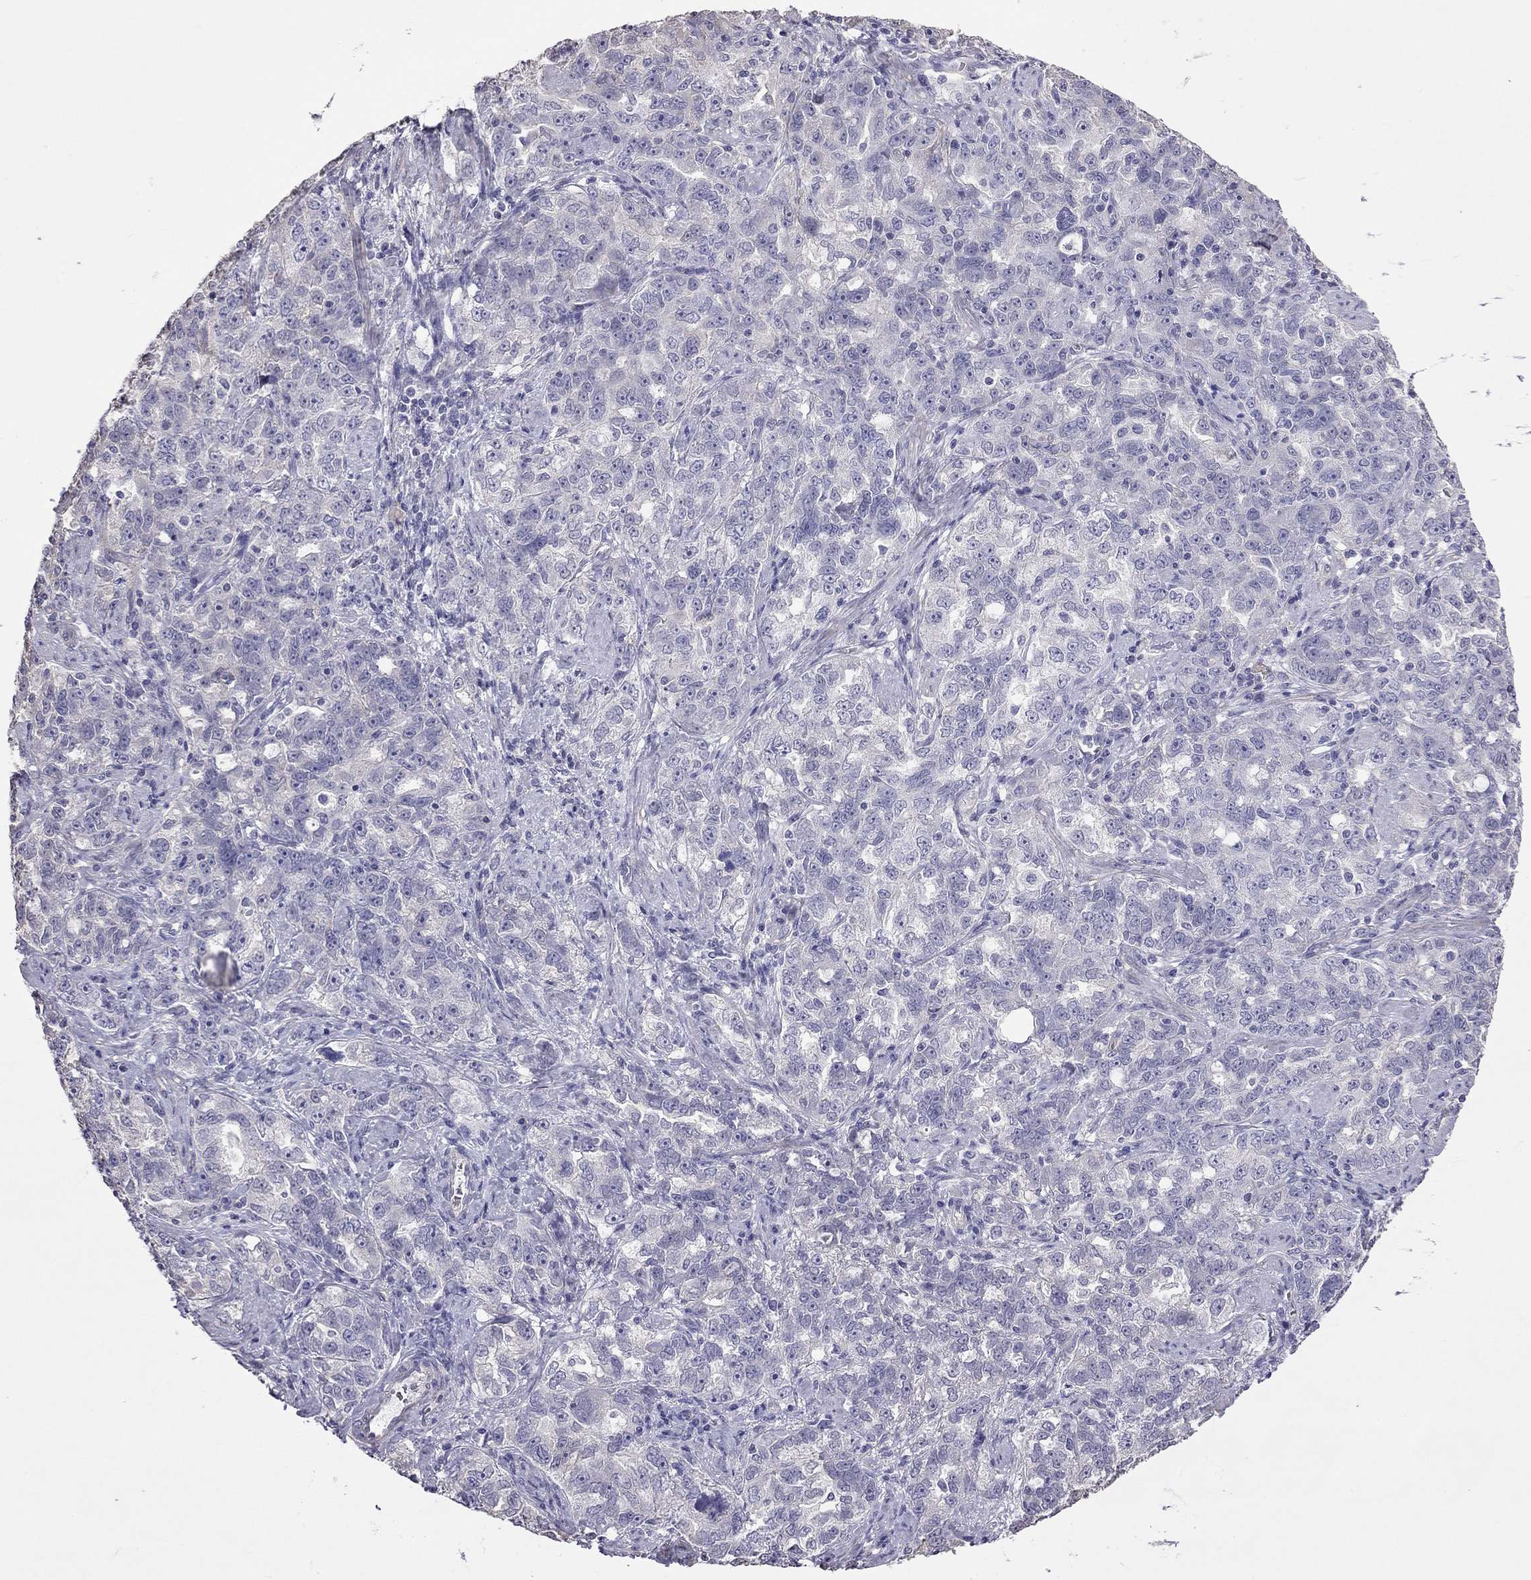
{"staining": {"intensity": "negative", "quantity": "none", "location": "none"}, "tissue": "ovarian cancer", "cell_type": "Tumor cells", "image_type": "cancer", "snomed": [{"axis": "morphology", "description": "Cystadenocarcinoma, serous, NOS"}, {"axis": "topography", "description": "Ovary"}], "caption": "High magnification brightfield microscopy of serous cystadenocarcinoma (ovarian) stained with DAB (brown) and counterstained with hematoxylin (blue): tumor cells show no significant expression.", "gene": "FEZ1", "patient": {"sex": "female", "age": 51}}